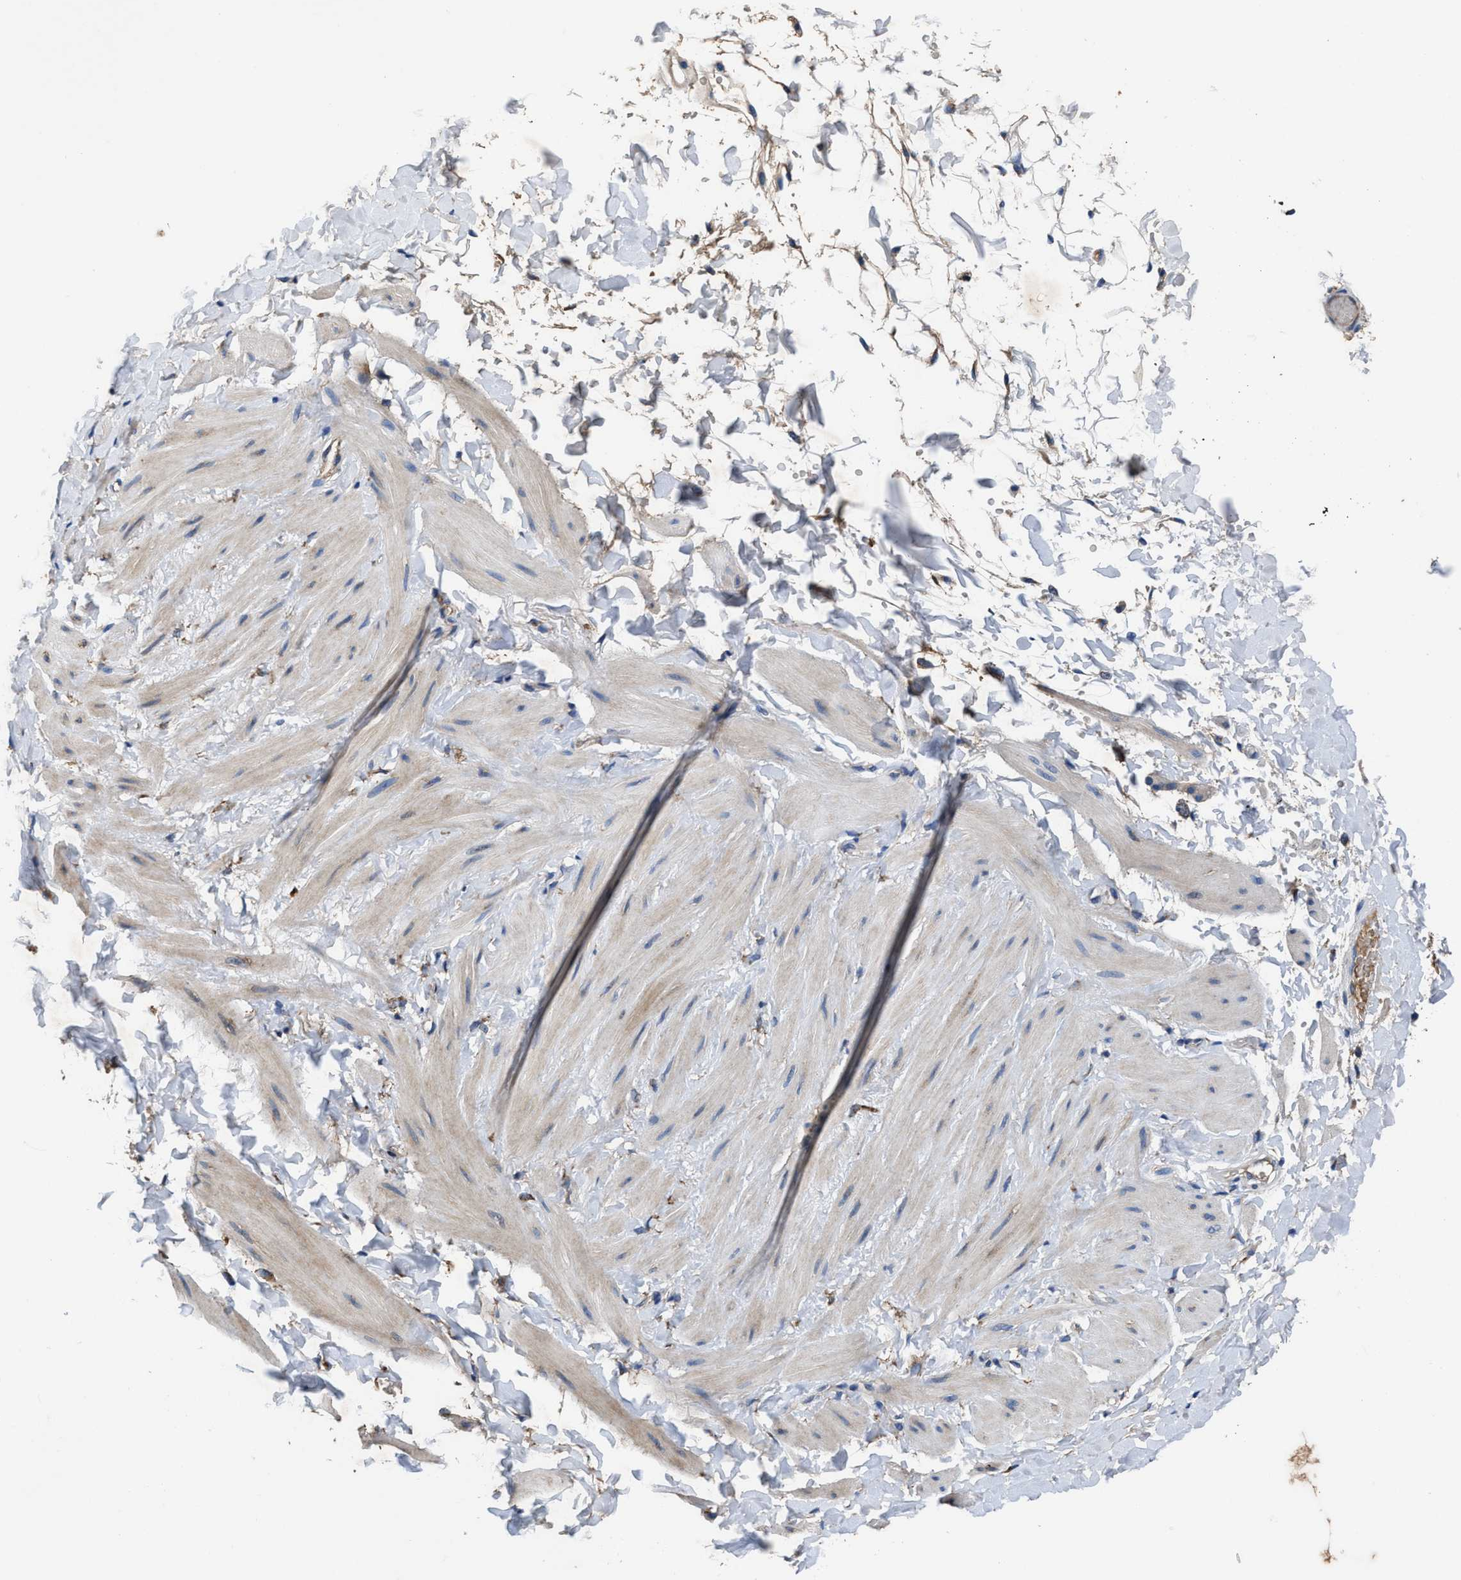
{"staining": {"intensity": "moderate", "quantity": "25%-75%", "location": "cytoplasmic/membranous"}, "tissue": "adipose tissue", "cell_type": "Adipocytes", "image_type": "normal", "snomed": [{"axis": "morphology", "description": "Normal tissue, NOS"}, {"axis": "topography", "description": "Adipose tissue"}, {"axis": "topography", "description": "Vascular tissue"}, {"axis": "topography", "description": "Peripheral nerve tissue"}], "caption": "Immunohistochemical staining of unremarkable adipose tissue exhibits moderate cytoplasmic/membranous protein expression in about 25%-75% of adipocytes.", "gene": "IDNK", "patient": {"sex": "male", "age": 25}}